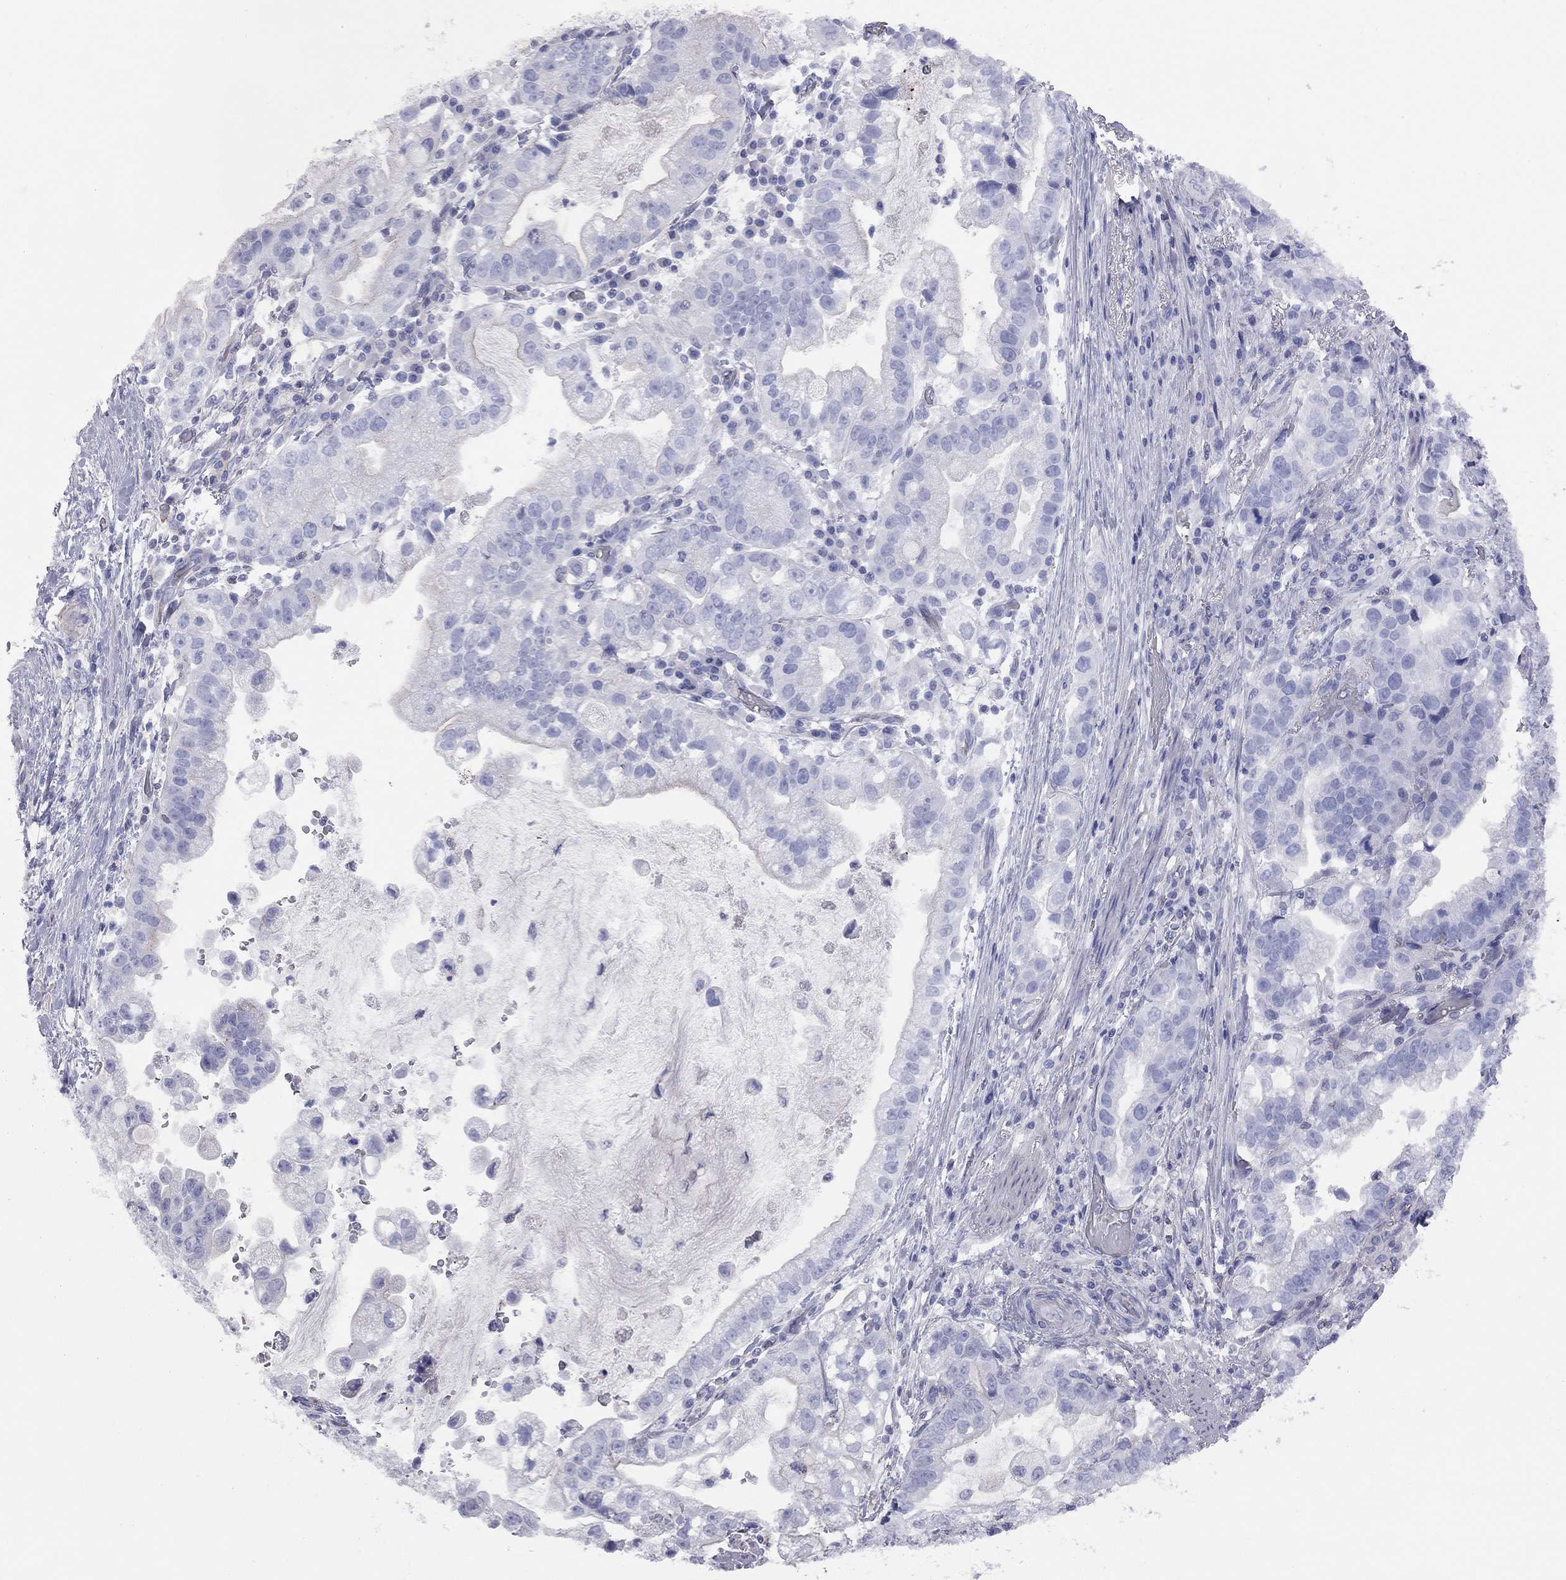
{"staining": {"intensity": "negative", "quantity": "none", "location": "none"}, "tissue": "stomach cancer", "cell_type": "Tumor cells", "image_type": "cancer", "snomed": [{"axis": "morphology", "description": "Adenocarcinoma, NOS"}, {"axis": "topography", "description": "Stomach"}], "caption": "Immunohistochemistry (IHC) photomicrograph of stomach cancer stained for a protein (brown), which exhibits no positivity in tumor cells.", "gene": "ADCYAP1", "patient": {"sex": "male", "age": 59}}